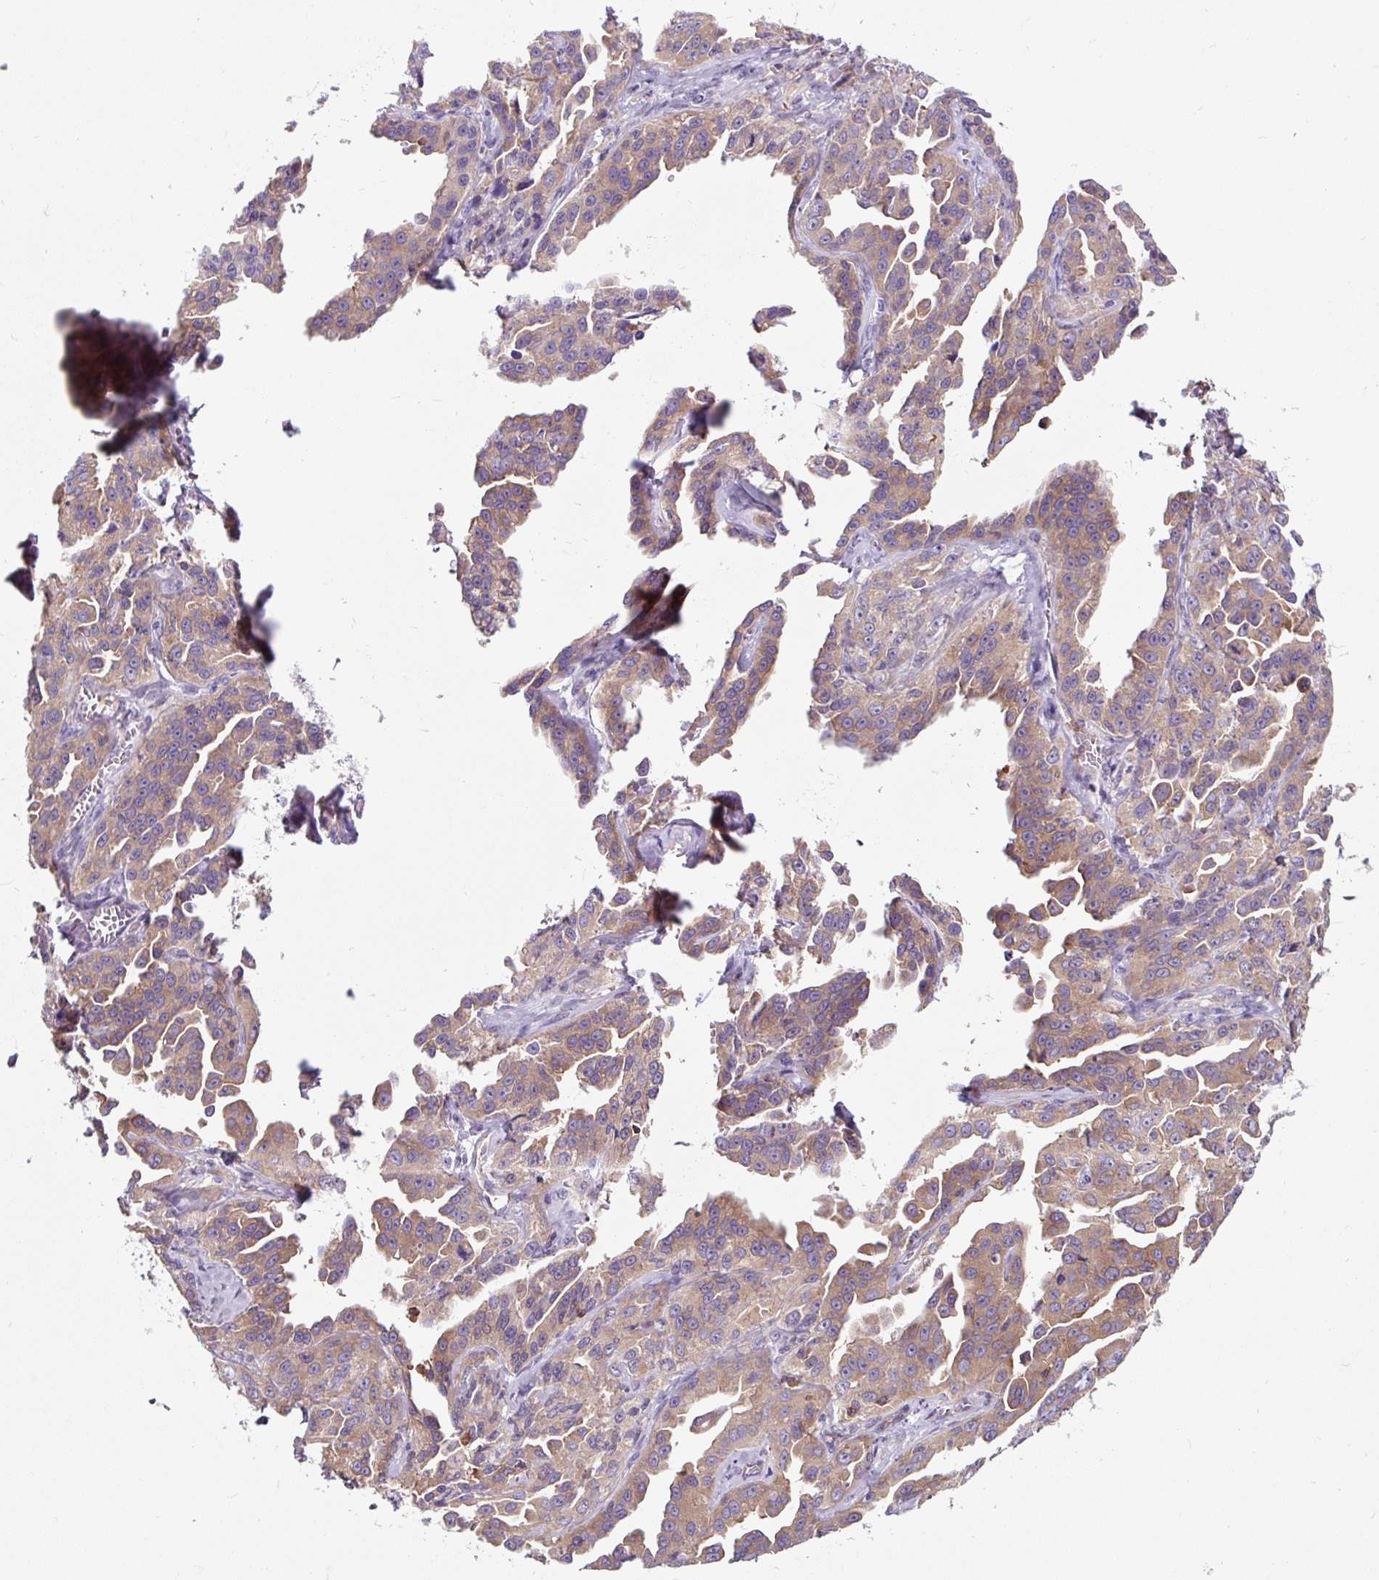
{"staining": {"intensity": "moderate", "quantity": ">75%", "location": "cytoplasmic/membranous"}, "tissue": "ovarian cancer", "cell_type": "Tumor cells", "image_type": "cancer", "snomed": [{"axis": "morphology", "description": "Cystadenocarcinoma, serous, NOS"}, {"axis": "topography", "description": "Ovary"}], "caption": "This image reveals immunohistochemistry (IHC) staining of human ovarian serous cystadenocarcinoma, with medium moderate cytoplasmic/membranous expression in approximately >75% of tumor cells.", "gene": "CISD3", "patient": {"sex": "female", "age": 75}}